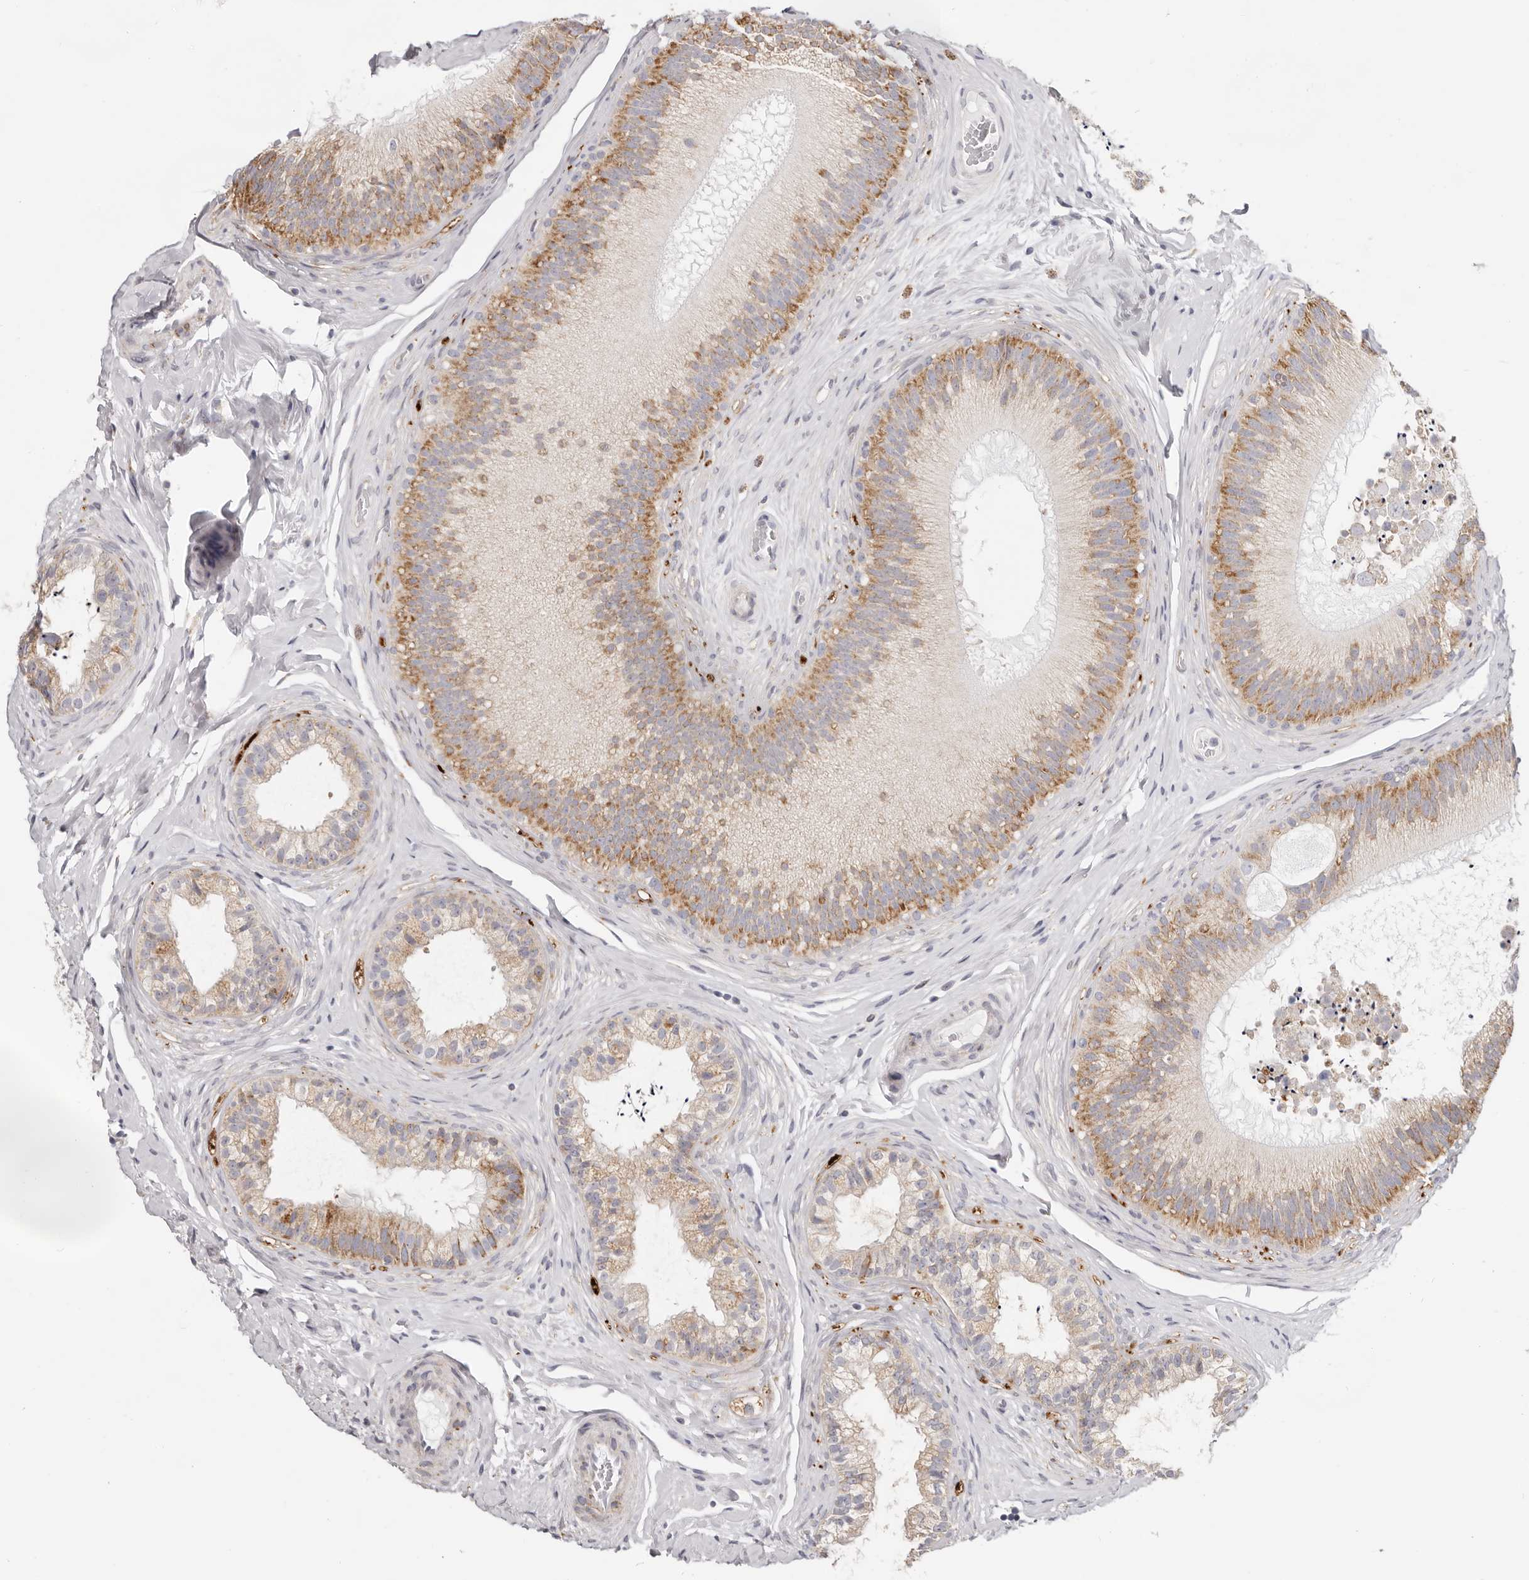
{"staining": {"intensity": "moderate", "quantity": "25%-75%", "location": "cytoplasmic/membranous"}, "tissue": "epididymis", "cell_type": "Glandular cells", "image_type": "normal", "snomed": [{"axis": "morphology", "description": "Normal tissue, NOS"}, {"axis": "topography", "description": "Epididymis"}], "caption": "Epididymis stained for a protein exhibits moderate cytoplasmic/membranous positivity in glandular cells. The staining is performed using DAB (3,3'-diaminobenzidine) brown chromogen to label protein expression. The nuclei are counter-stained blue using hematoxylin.", "gene": "IL32", "patient": {"sex": "male", "age": 45}}